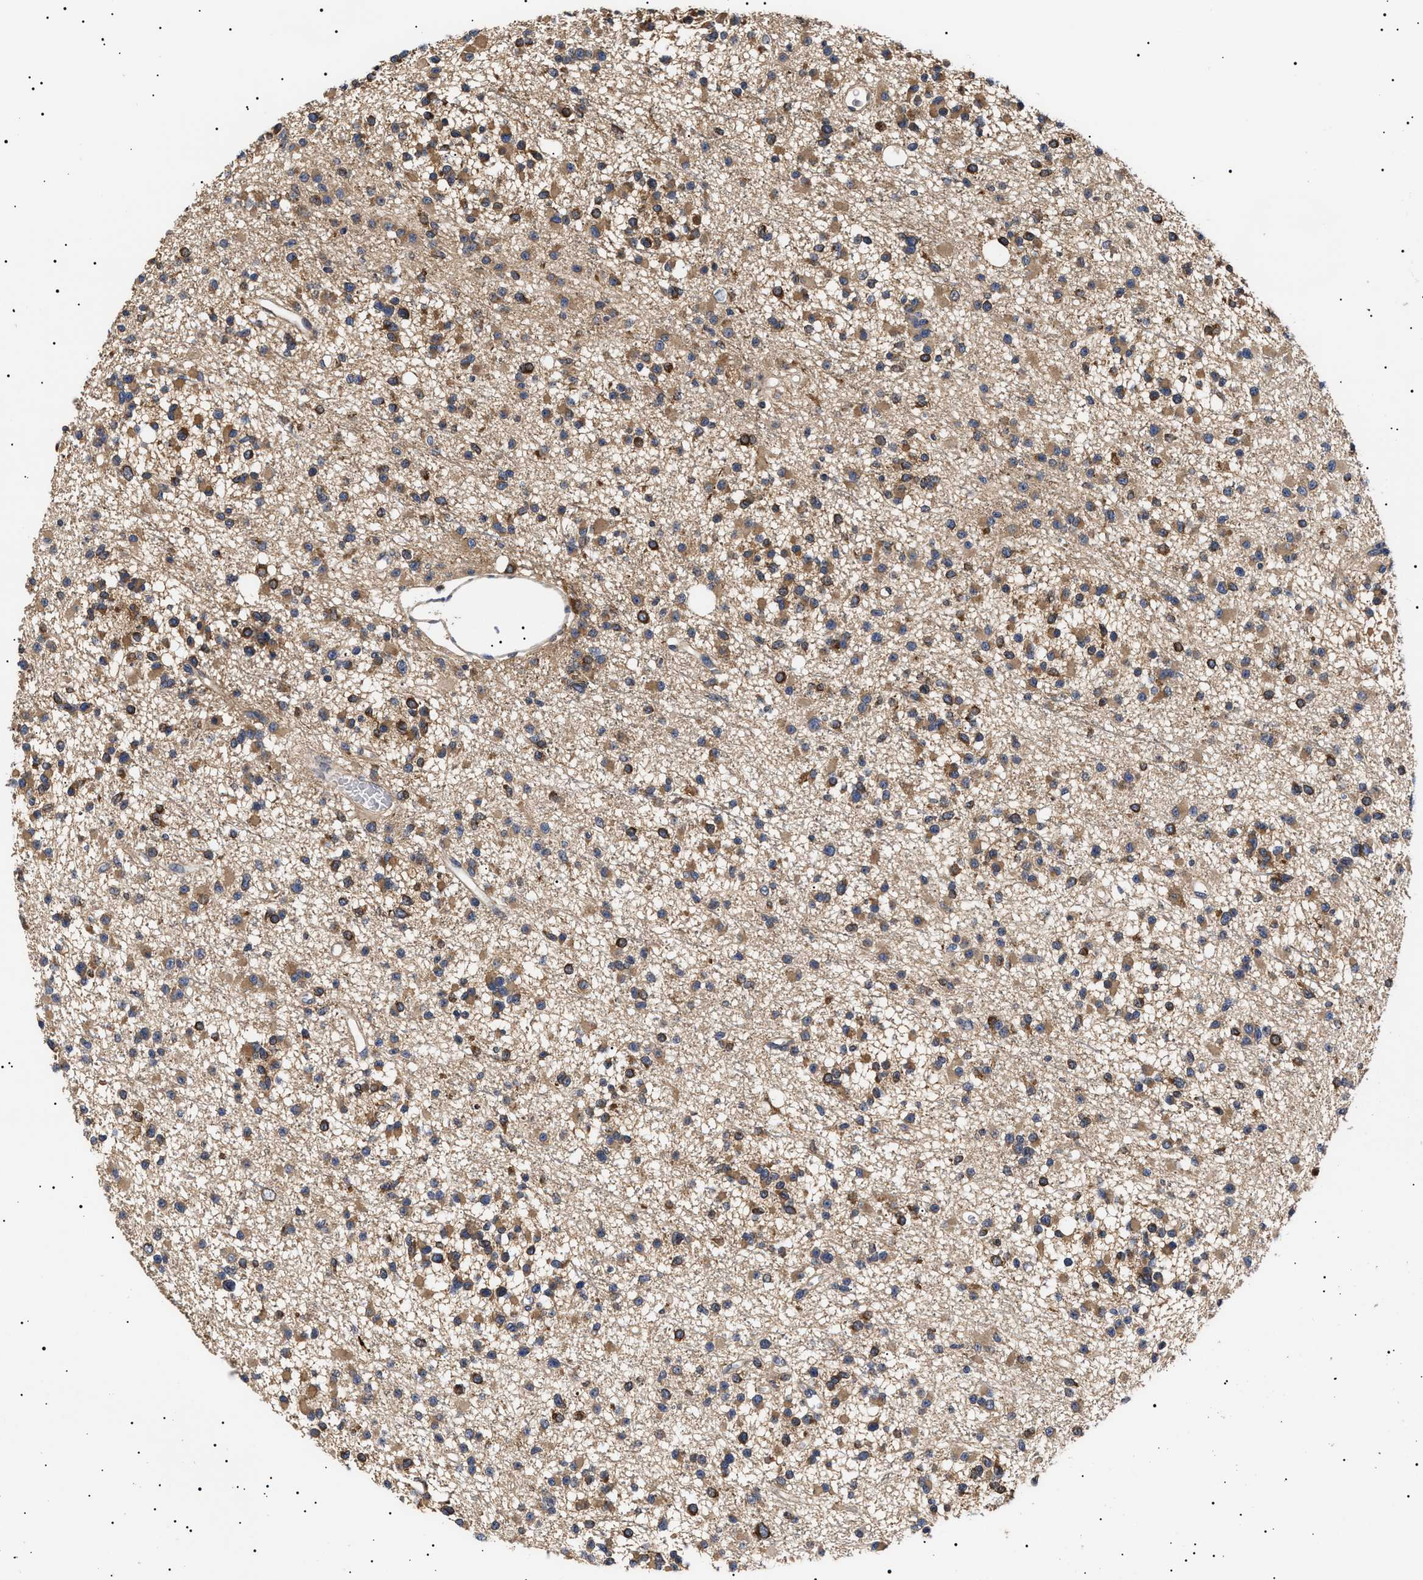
{"staining": {"intensity": "moderate", "quantity": ">75%", "location": "cytoplasmic/membranous"}, "tissue": "glioma", "cell_type": "Tumor cells", "image_type": "cancer", "snomed": [{"axis": "morphology", "description": "Glioma, malignant, Low grade"}, {"axis": "topography", "description": "Brain"}], "caption": "Immunohistochemistry (DAB) staining of glioma displays moderate cytoplasmic/membranous protein positivity in about >75% of tumor cells.", "gene": "KRBA1", "patient": {"sex": "female", "age": 22}}